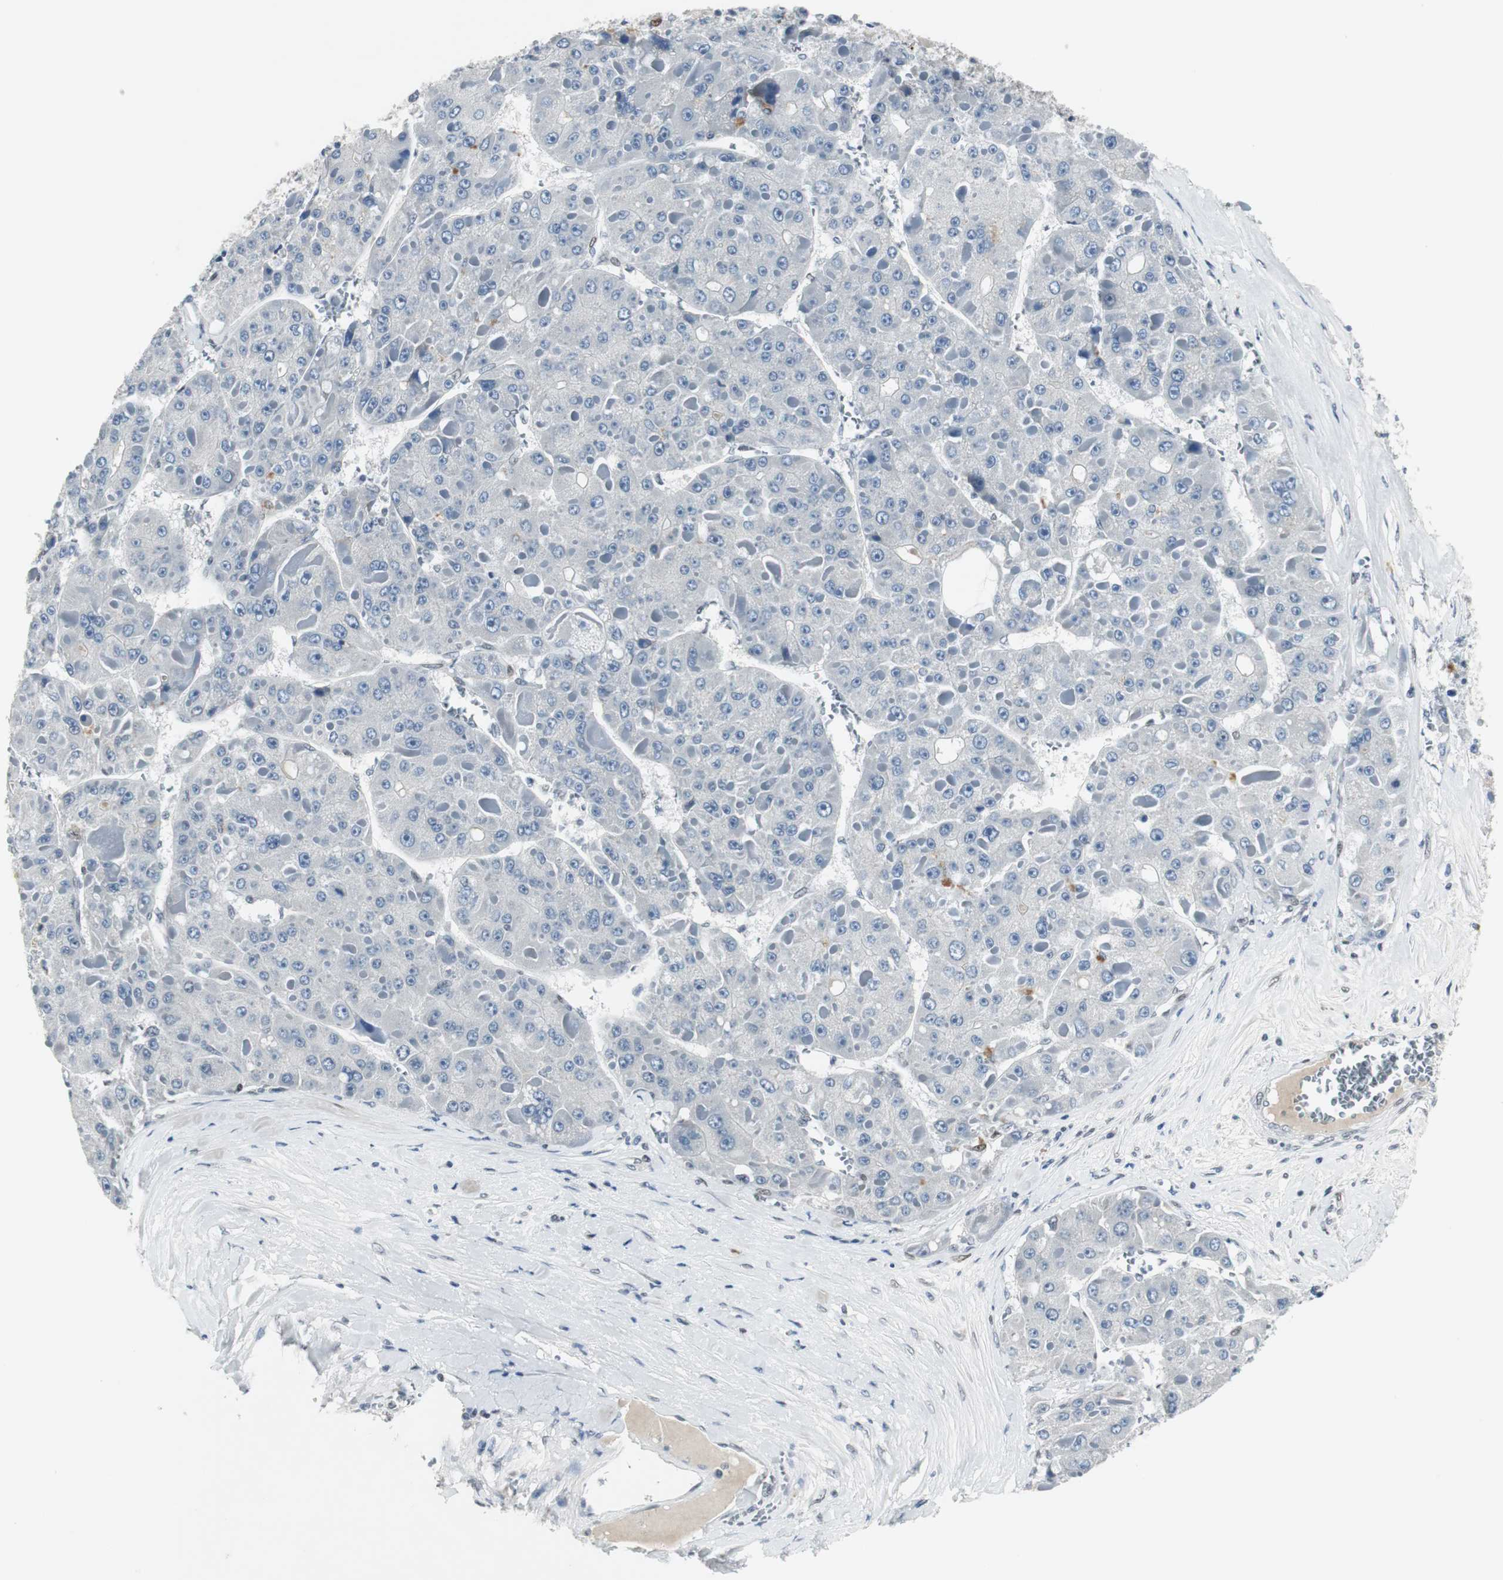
{"staining": {"intensity": "negative", "quantity": "none", "location": "none"}, "tissue": "liver cancer", "cell_type": "Tumor cells", "image_type": "cancer", "snomed": [{"axis": "morphology", "description": "Carcinoma, Hepatocellular, NOS"}, {"axis": "topography", "description": "Liver"}], "caption": "An IHC photomicrograph of hepatocellular carcinoma (liver) is shown. There is no staining in tumor cells of hepatocellular carcinoma (liver).", "gene": "ELK1", "patient": {"sex": "female", "age": 73}}